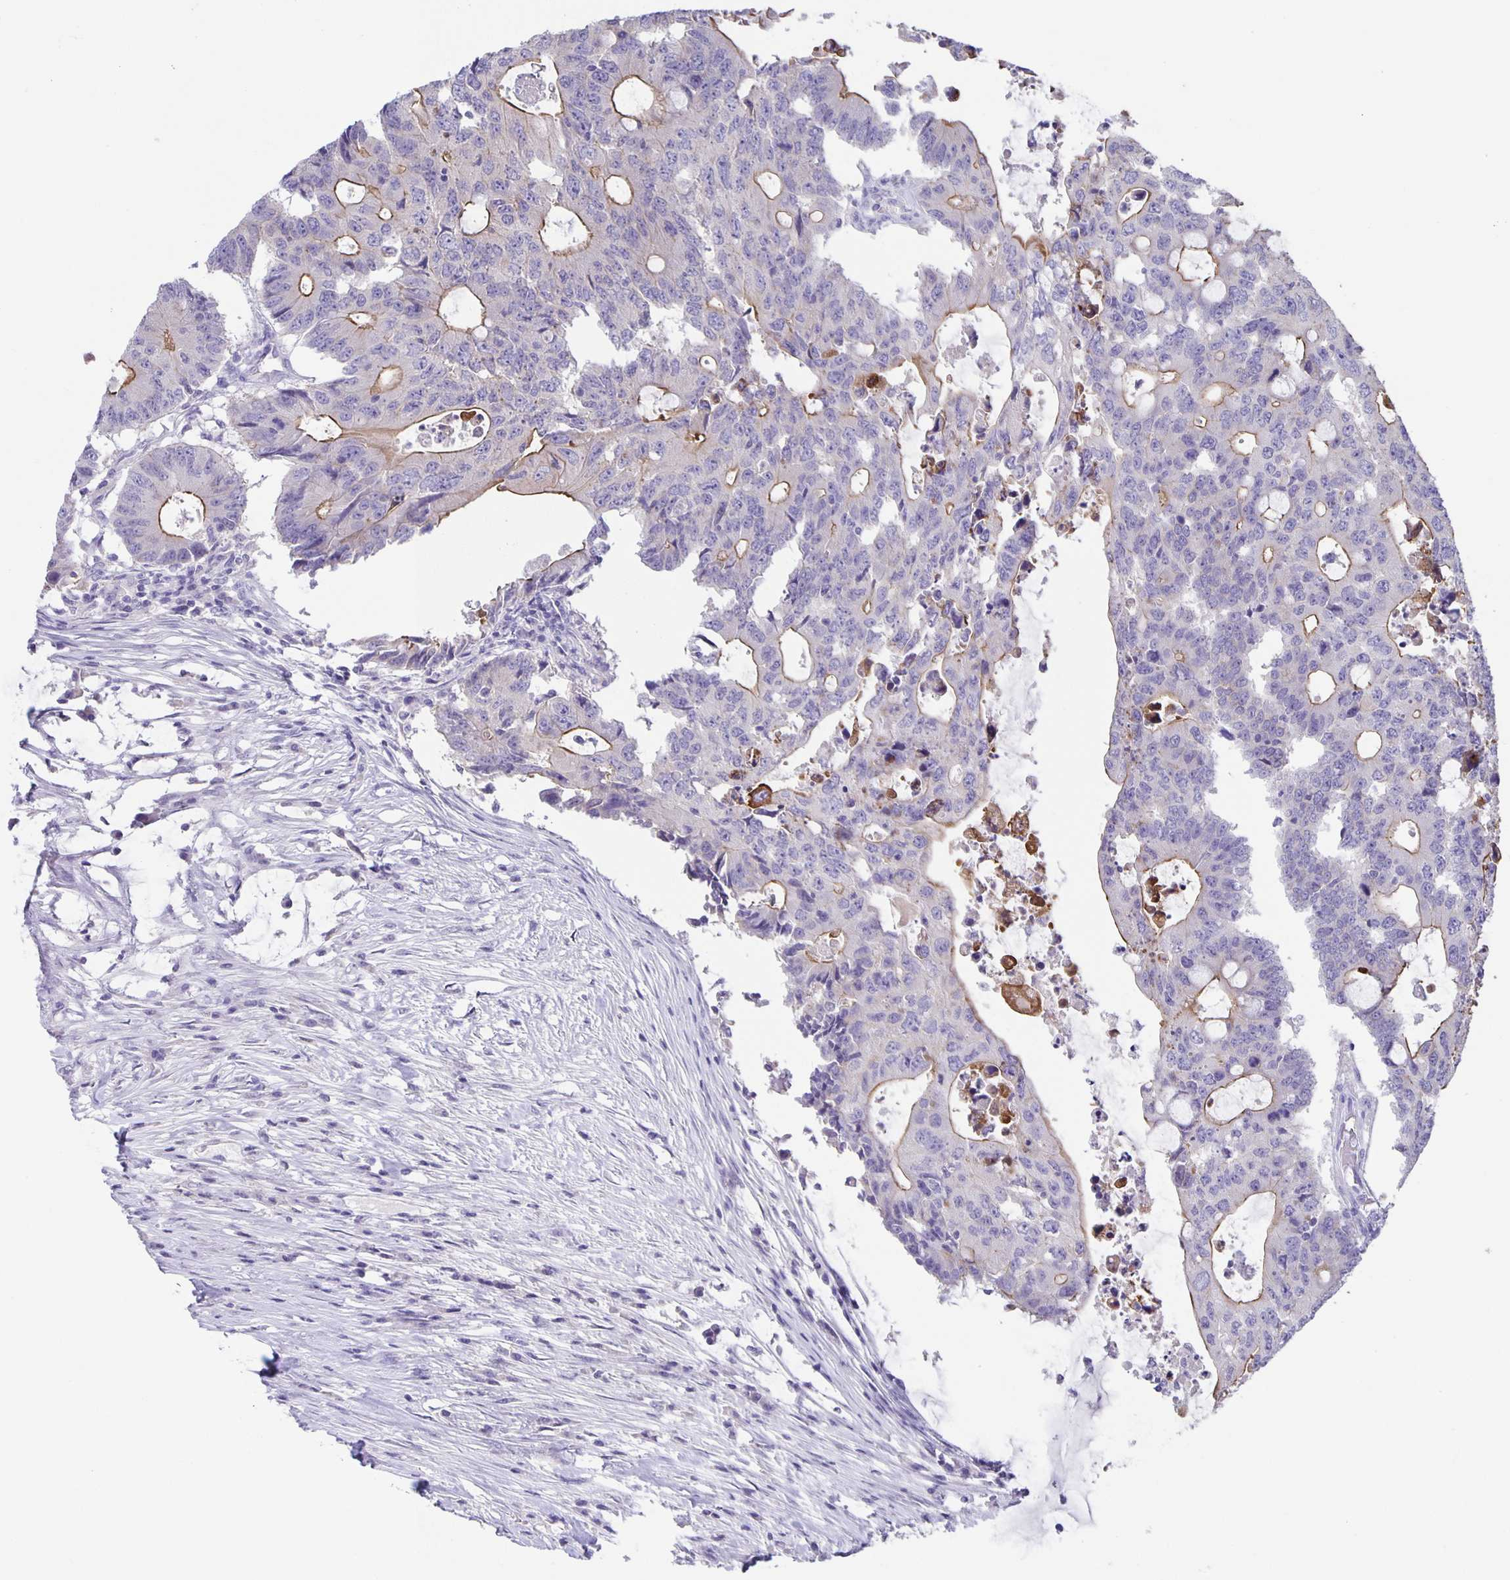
{"staining": {"intensity": "moderate", "quantity": "<25%", "location": "cytoplasmic/membranous"}, "tissue": "colorectal cancer", "cell_type": "Tumor cells", "image_type": "cancer", "snomed": [{"axis": "morphology", "description": "Adenocarcinoma, NOS"}, {"axis": "topography", "description": "Colon"}], "caption": "The immunohistochemical stain shows moderate cytoplasmic/membranous expression in tumor cells of colorectal cancer (adenocarcinoma) tissue.", "gene": "PTPN3", "patient": {"sex": "male", "age": 71}}